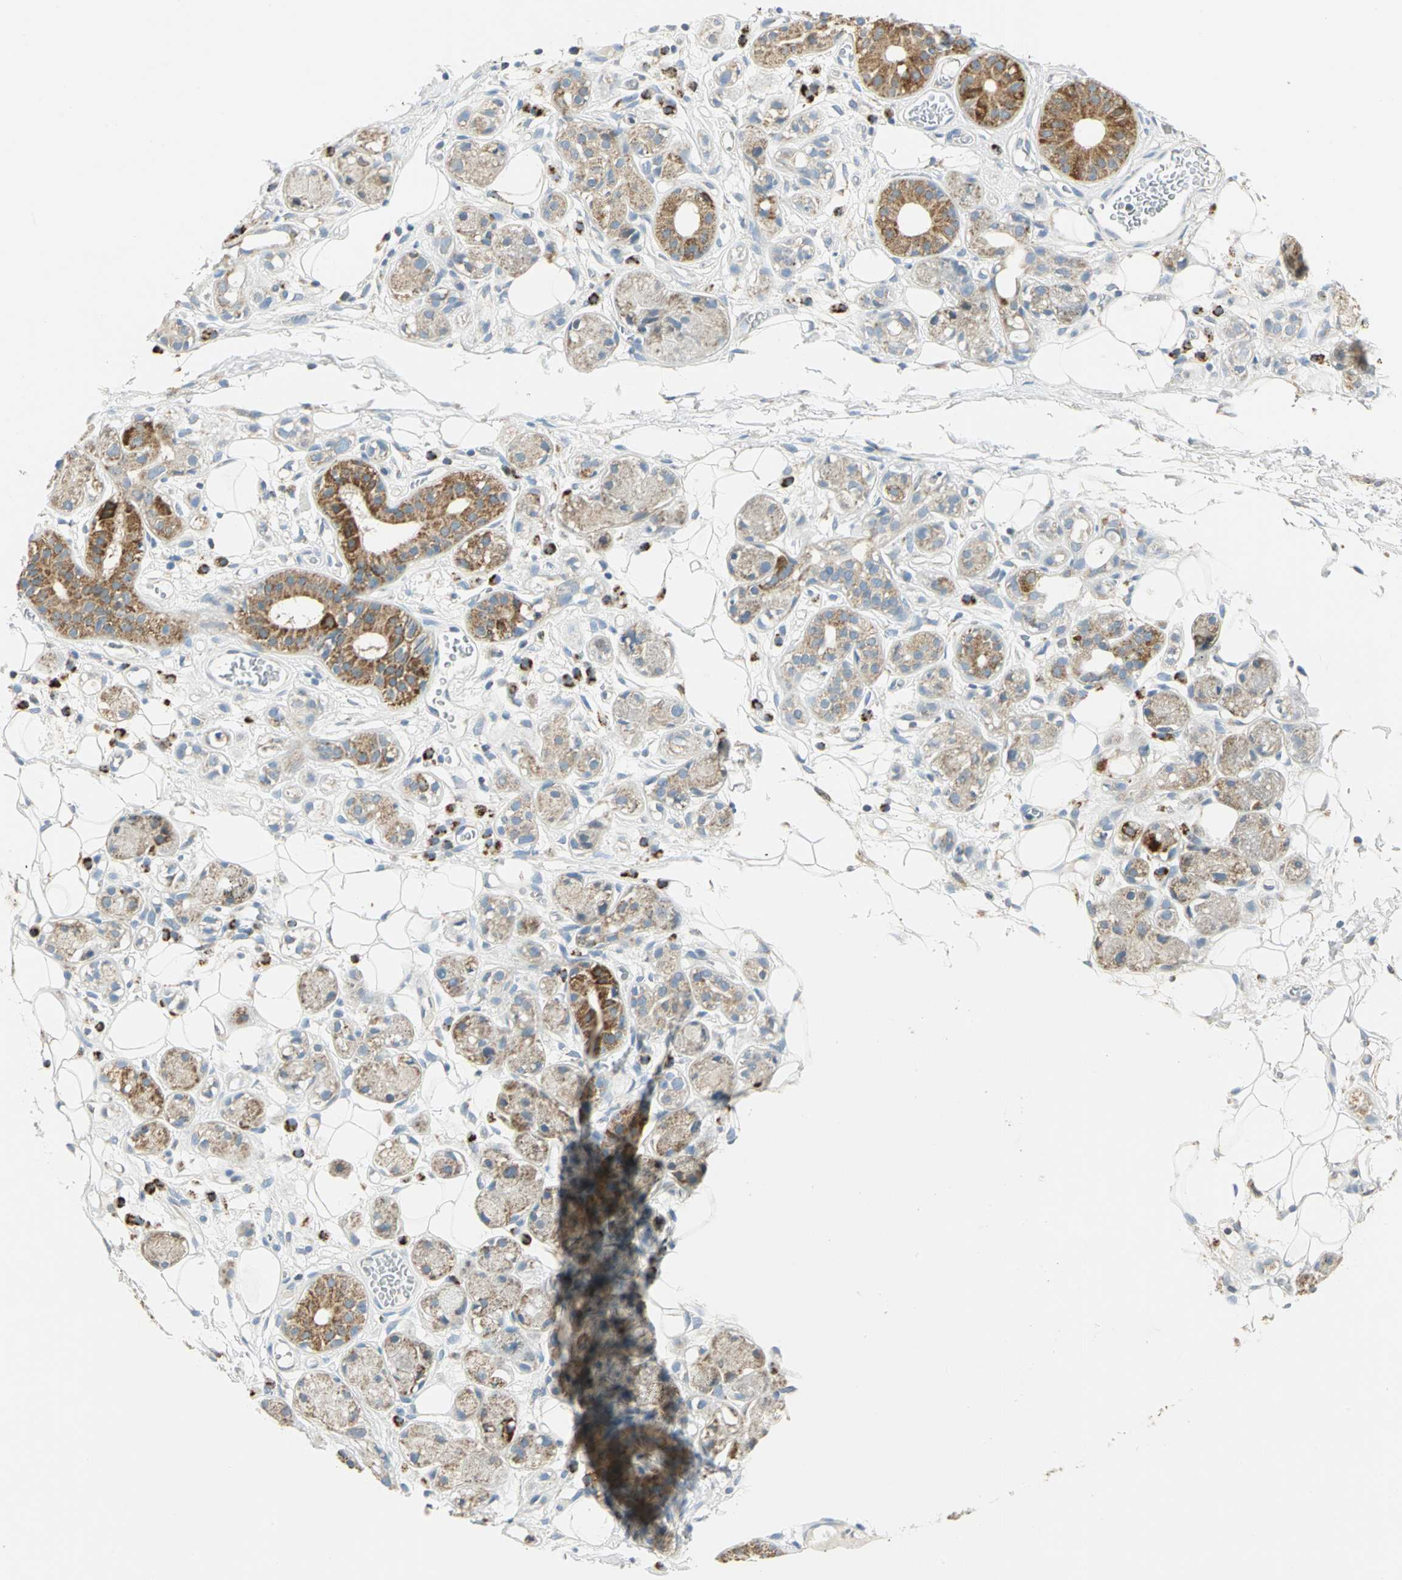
{"staining": {"intensity": "weak", "quantity": "<25%", "location": "cytoplasmic/membranous"}, "tissue": "adipose tissue", "cell_type": "Adipocytes", "image_type": "normal", "snomed": [{"axis": "morphology", "description": "Normal tissue, NOS"}, {"axis": "morphology", "description": "Inflammation, NOS"}, {"axis": "topography", "description": "Vascular tissue"}, {"axis": "topography", "description": "Salivary gland"}], "caption": "The image exhibits no staining of adipocytes in benign adipose tissue.", "gene": "ACADM", "patient": {"sex": "female", "age": 75}}